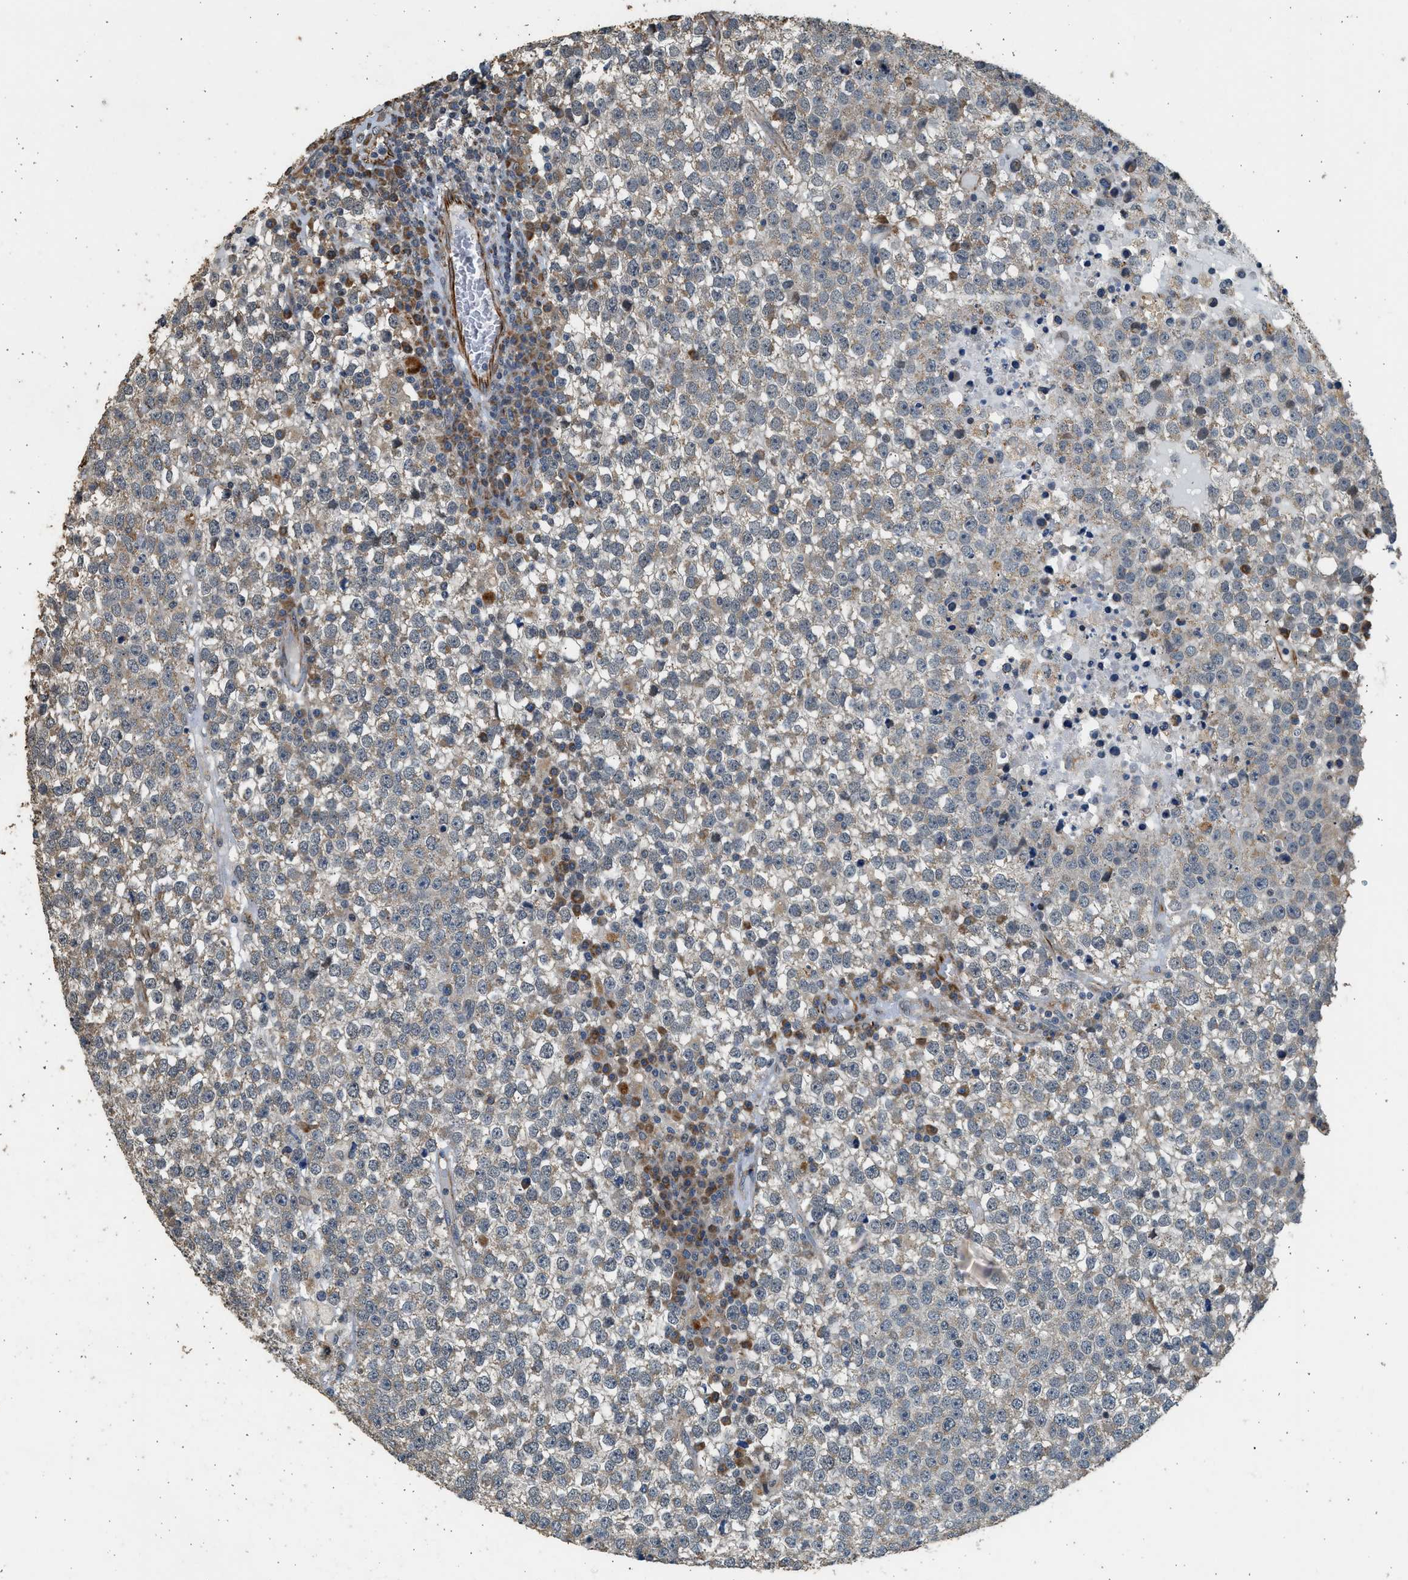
{"staining": {"intensity": "weak", "quantity": "<25%", "location": "cytoplasmic/membranous"}, "tissue": "testis cancer", "cell_type": "Tumor cells", "image_type": "cancer", "snomed": [{"axis": "morphology", "description": "Seminoma, NOS"}, {"axis": "topography", "description": "Testis"}], "caption": "Immunohistochemical staining of seminoma (testis) exhibits no significant staining in tumor cells. Nuclei are stained in blue.", "gene": "PCLO", "patient": {"sex": "male", "age": 65}}